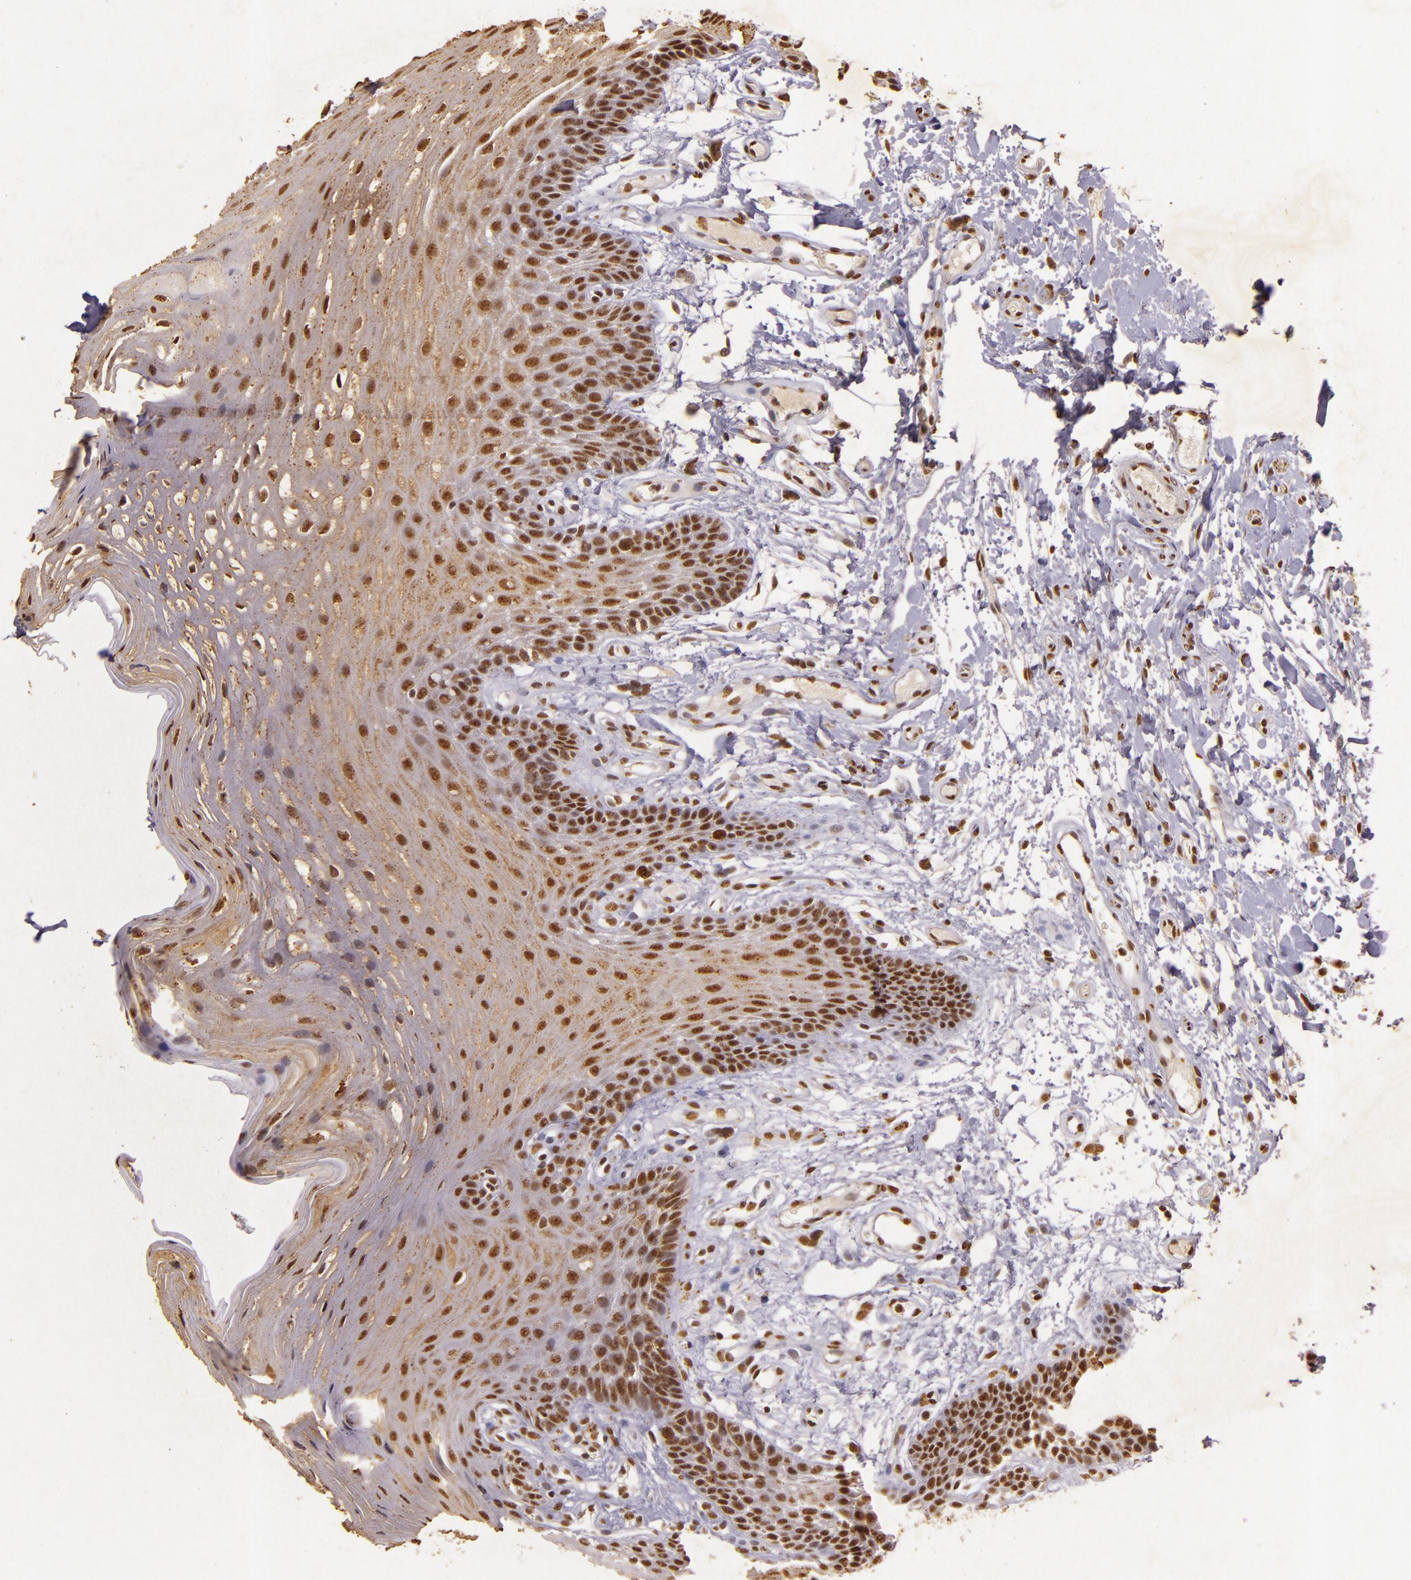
{"staining": {"intensity": "moderate", "quantity": ">75%", "location": "nuclear"}, "tissue": "oral mucosa", "cell_type": "Squamous epithelial cells", "image_type": "normal", "snomed": [{"axis": "morphology", "description": "Normal tissue, NOS"}, {"axis": "topography", "description": "Oral tissue"}], "caption": "Protein expression analysis of benign oral mucosa exhibits moderate nuclear staining in approximately >75% of squamous epithelial cells. (DAB (3,3'-diaminobenzidine) IHC, brown staining for protein, blue staining for nuclei).", "gene": "CBX3", "patient": {"sex": "male", "age": 62}}